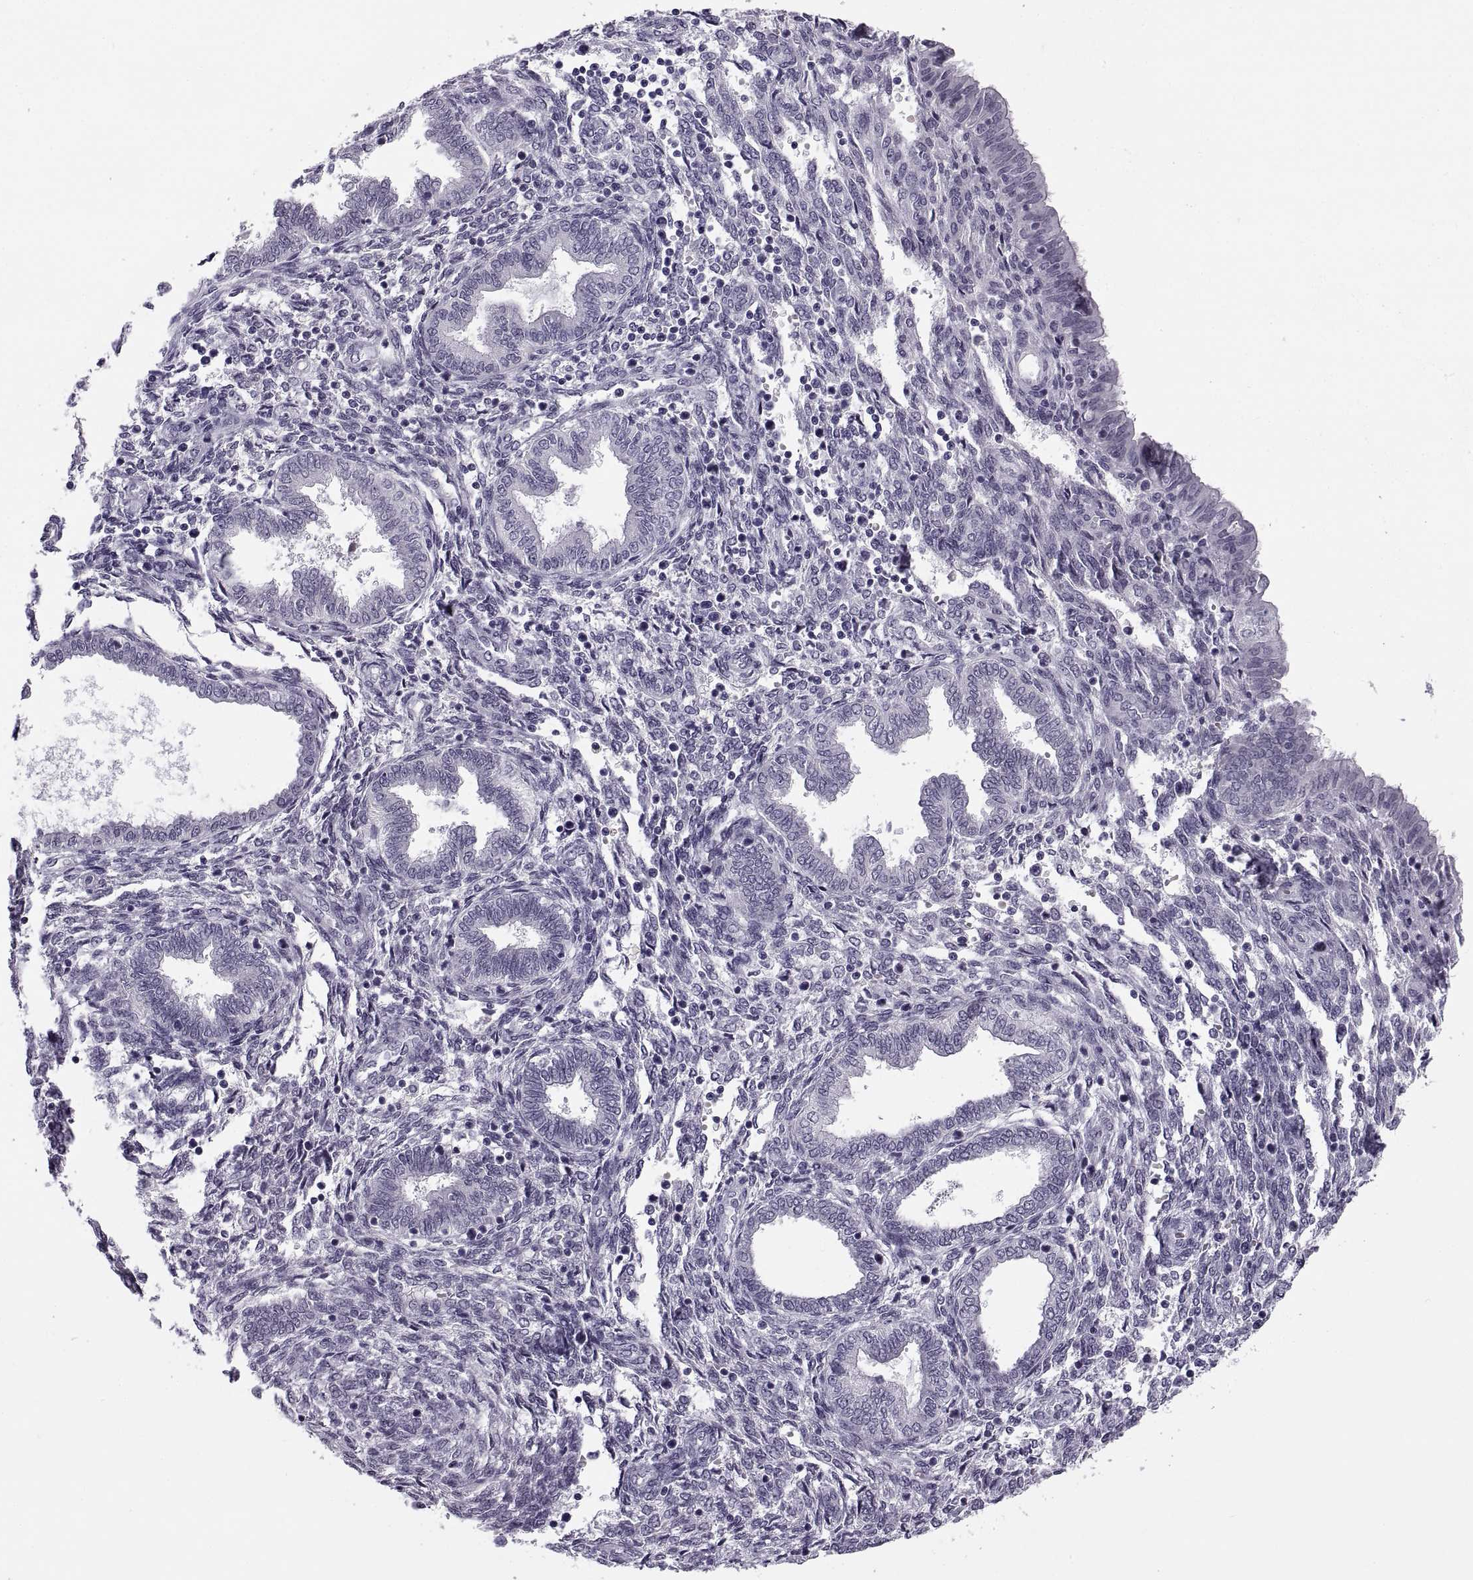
{"staining": {"intensity": "negative", "quantity": "none", "location": "none"}, "tissue": "endometrium", "cell_type": "Cells in endometrial stroma", "image_type": "normal", "snomed": [{"axis": "morphology", "description": "Normal tissue, NOS"}, {"axis": "topography", "description": "Endometrium"}], "caption": "Cells in endometrial stroma are negative for protein expression in unremarkable human endometrium. Nuclei are stained in blue.", "gene": "TBC1D3B", "patient": {"sex": "female", "age": 42}}